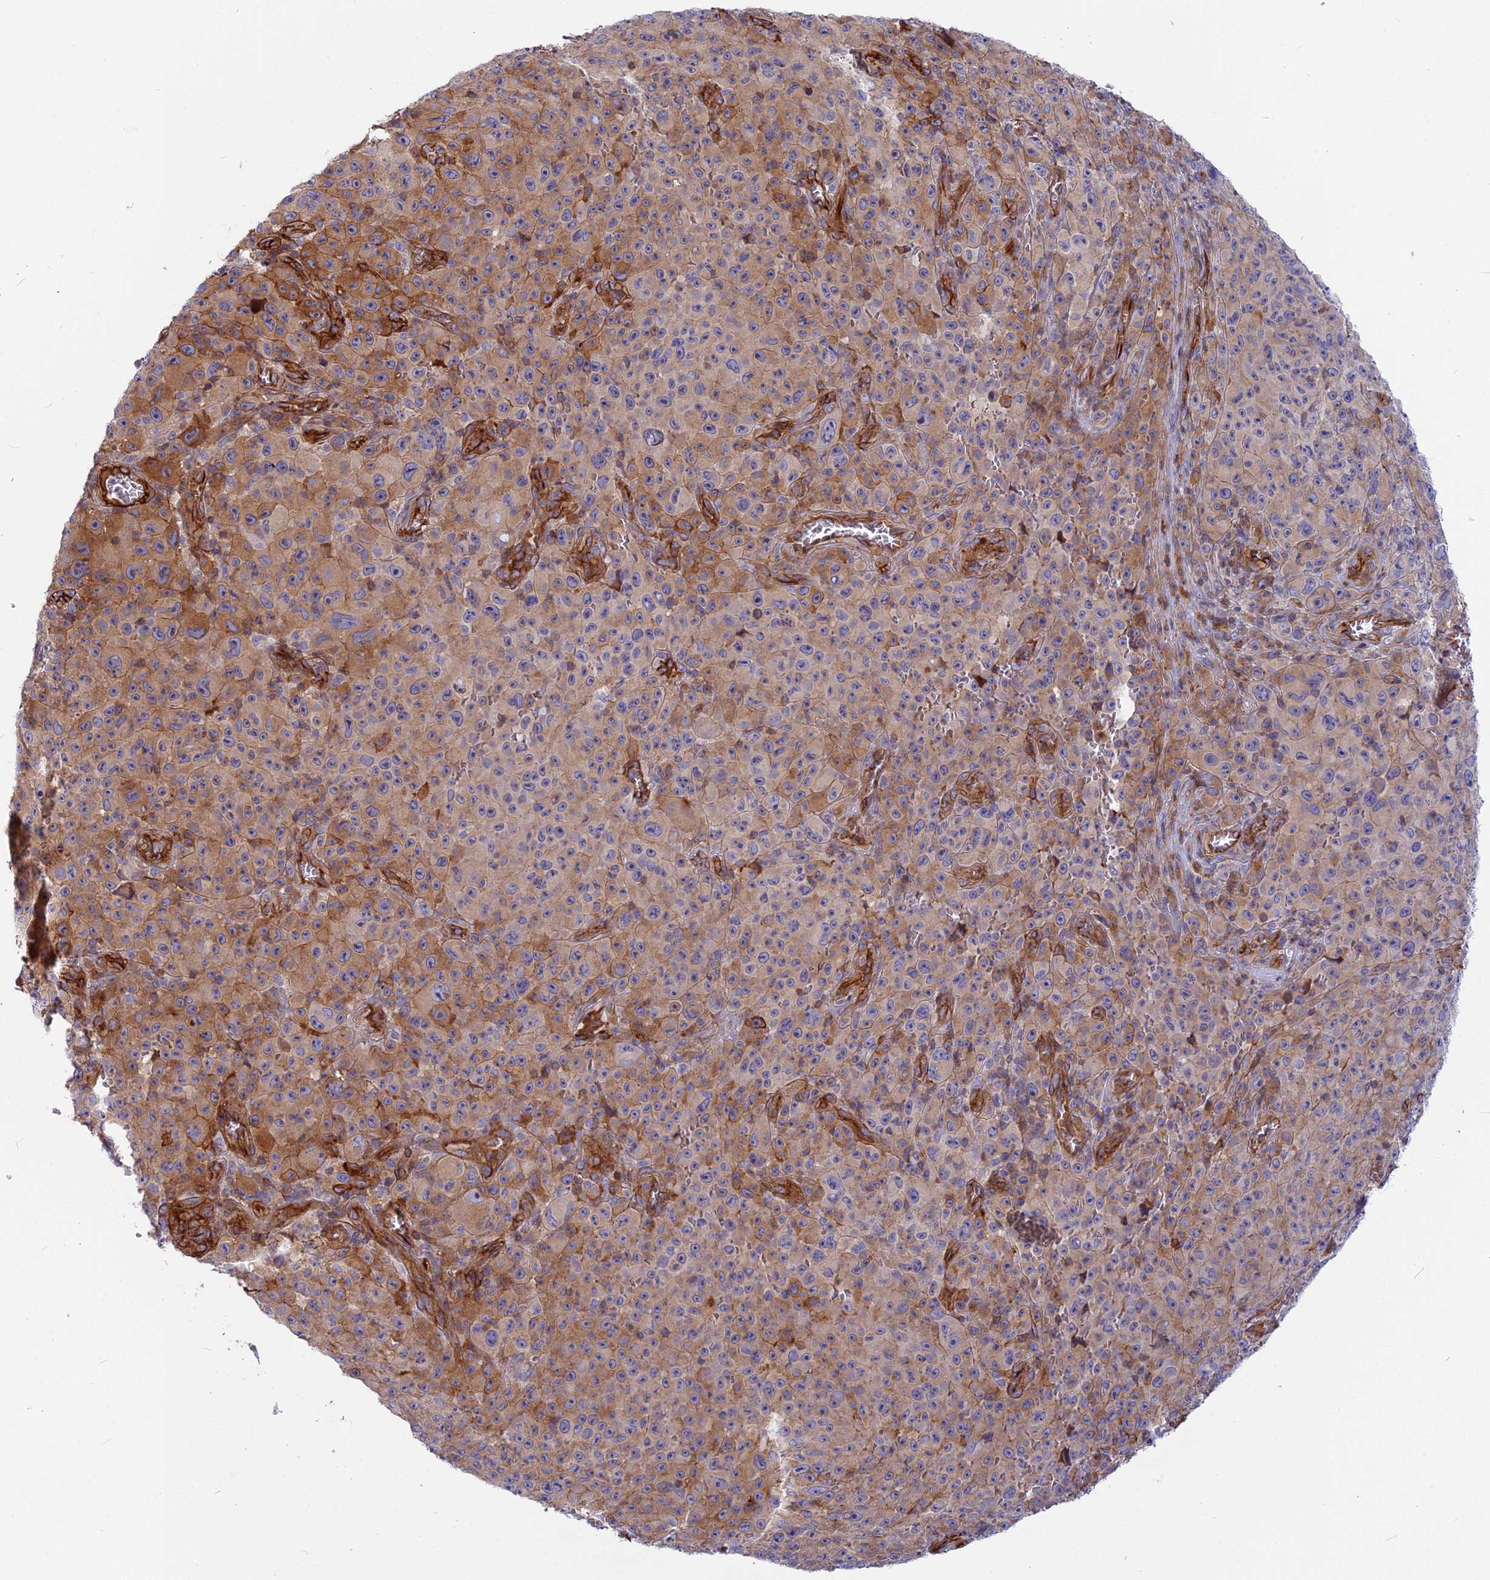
{"staining": {"intensity": "moderate", "quantity": "25%-75%", "location": "cytoplasmic/membranous"}, "tissue": "melanoma", "cell_type": "Tumor cells", "image_type": "cancer", "snomed": [{"axis": "morphology", "description": "Malignant melanoma, NOS"}, {"axis": "topography", "description": "Skin"}], "caption": "This is an image of IHC staining of malignant melanoma, which shows moderate expression in the cytoplasmic/membranous of tumor cells.", "gene": "CNBD2", "patient": {"sex": "female", "age": 82}}